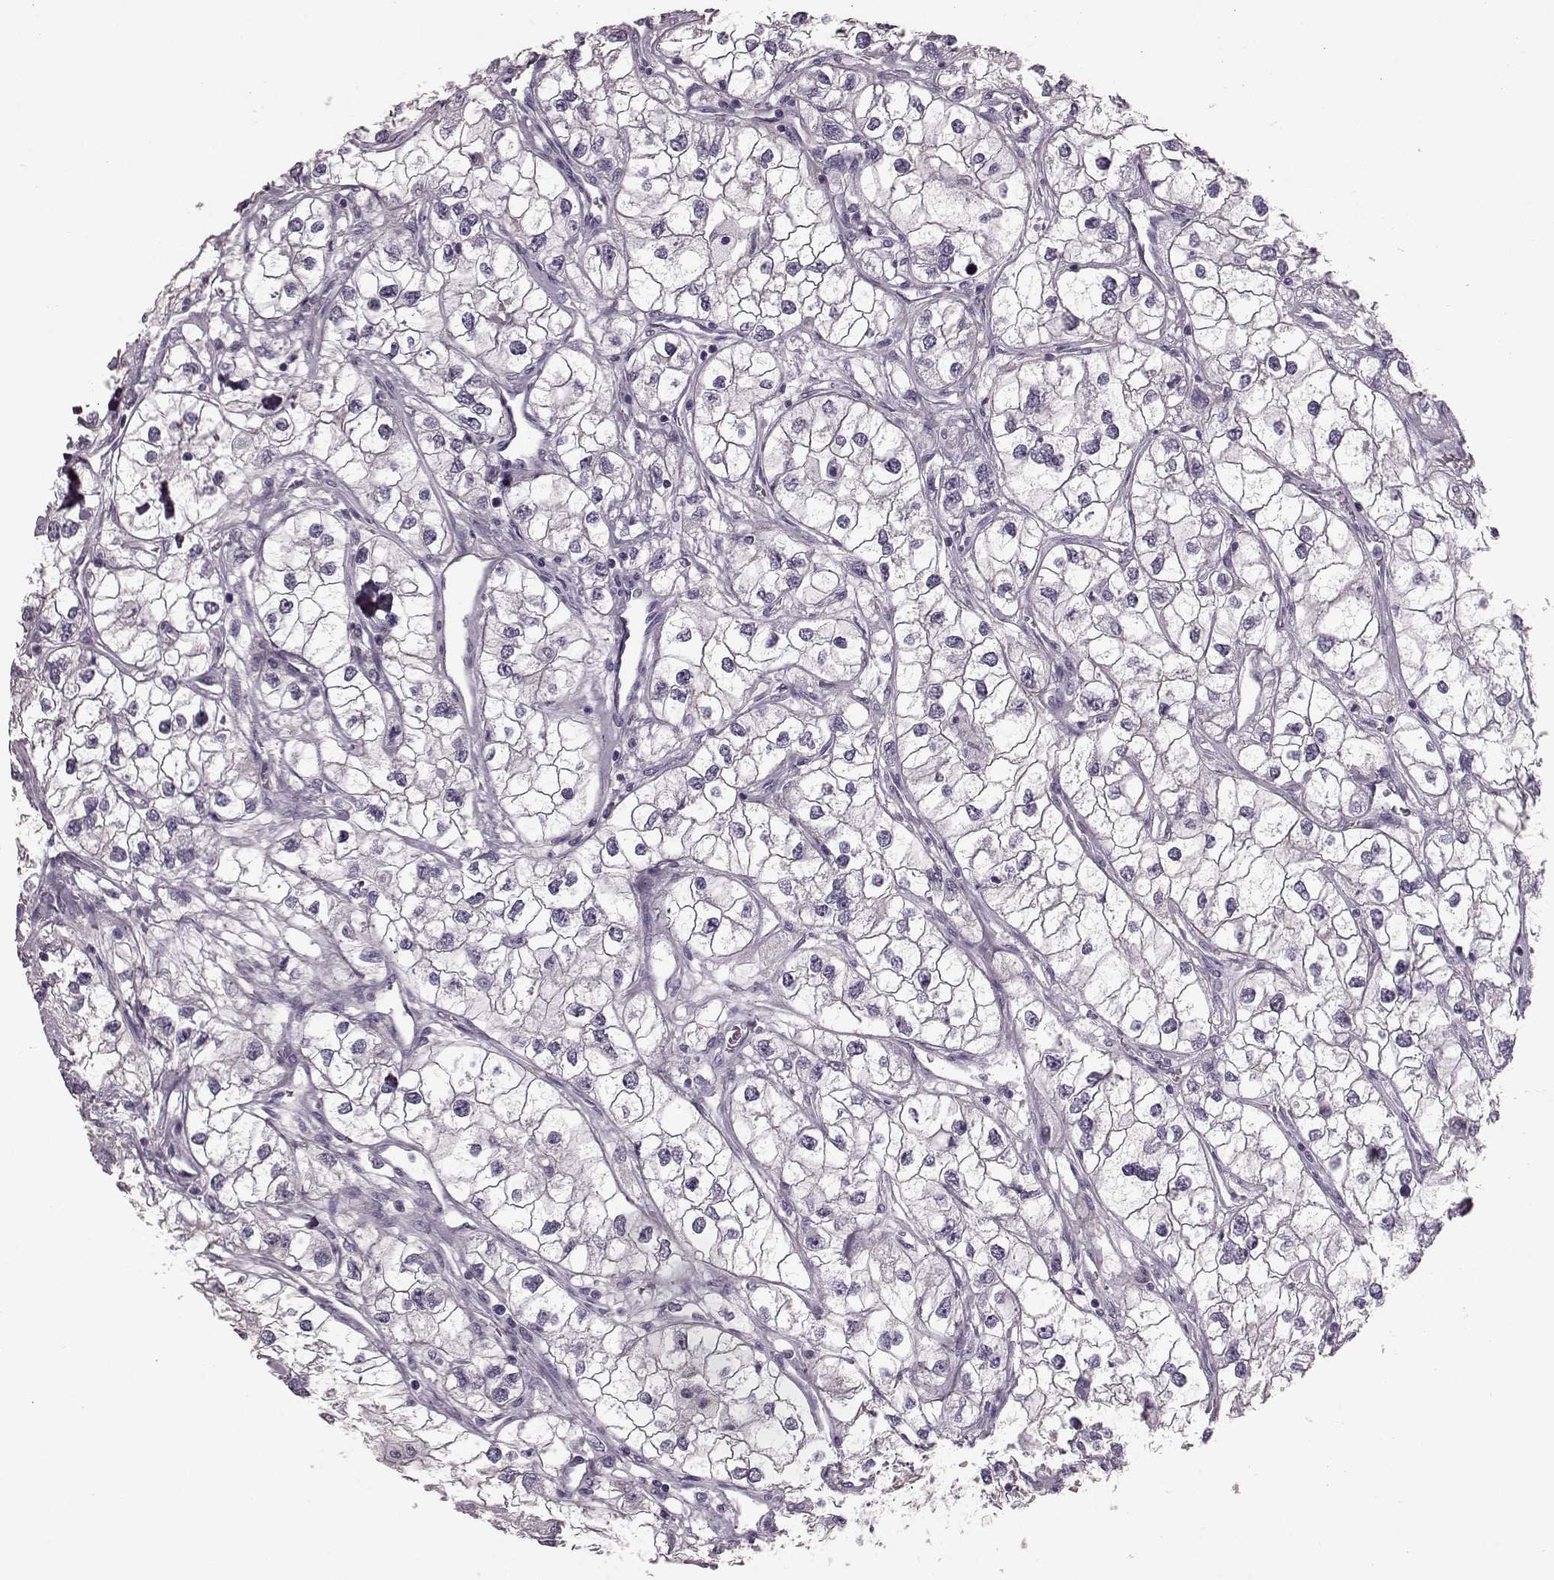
{"staining": {"intensity": "negative", "quantity": "none", "location": "none"}, "tissue": "renal cancer", "cell_type": "Tumor cells", "image_type": "cancer", "snomed": [{"axis": "morphology", "description": "Adenocarcinoma, NOS"}, {"axis": "topography", "description": "Kidney"}], "caption": "A high-resolution micrograph shows IHC staining of adenocarcinoma (renal), which demonstrates no significant staining in tumor cells.", "gene": "CRYBA2", "patient": {"sex": "male", "age": 59}}